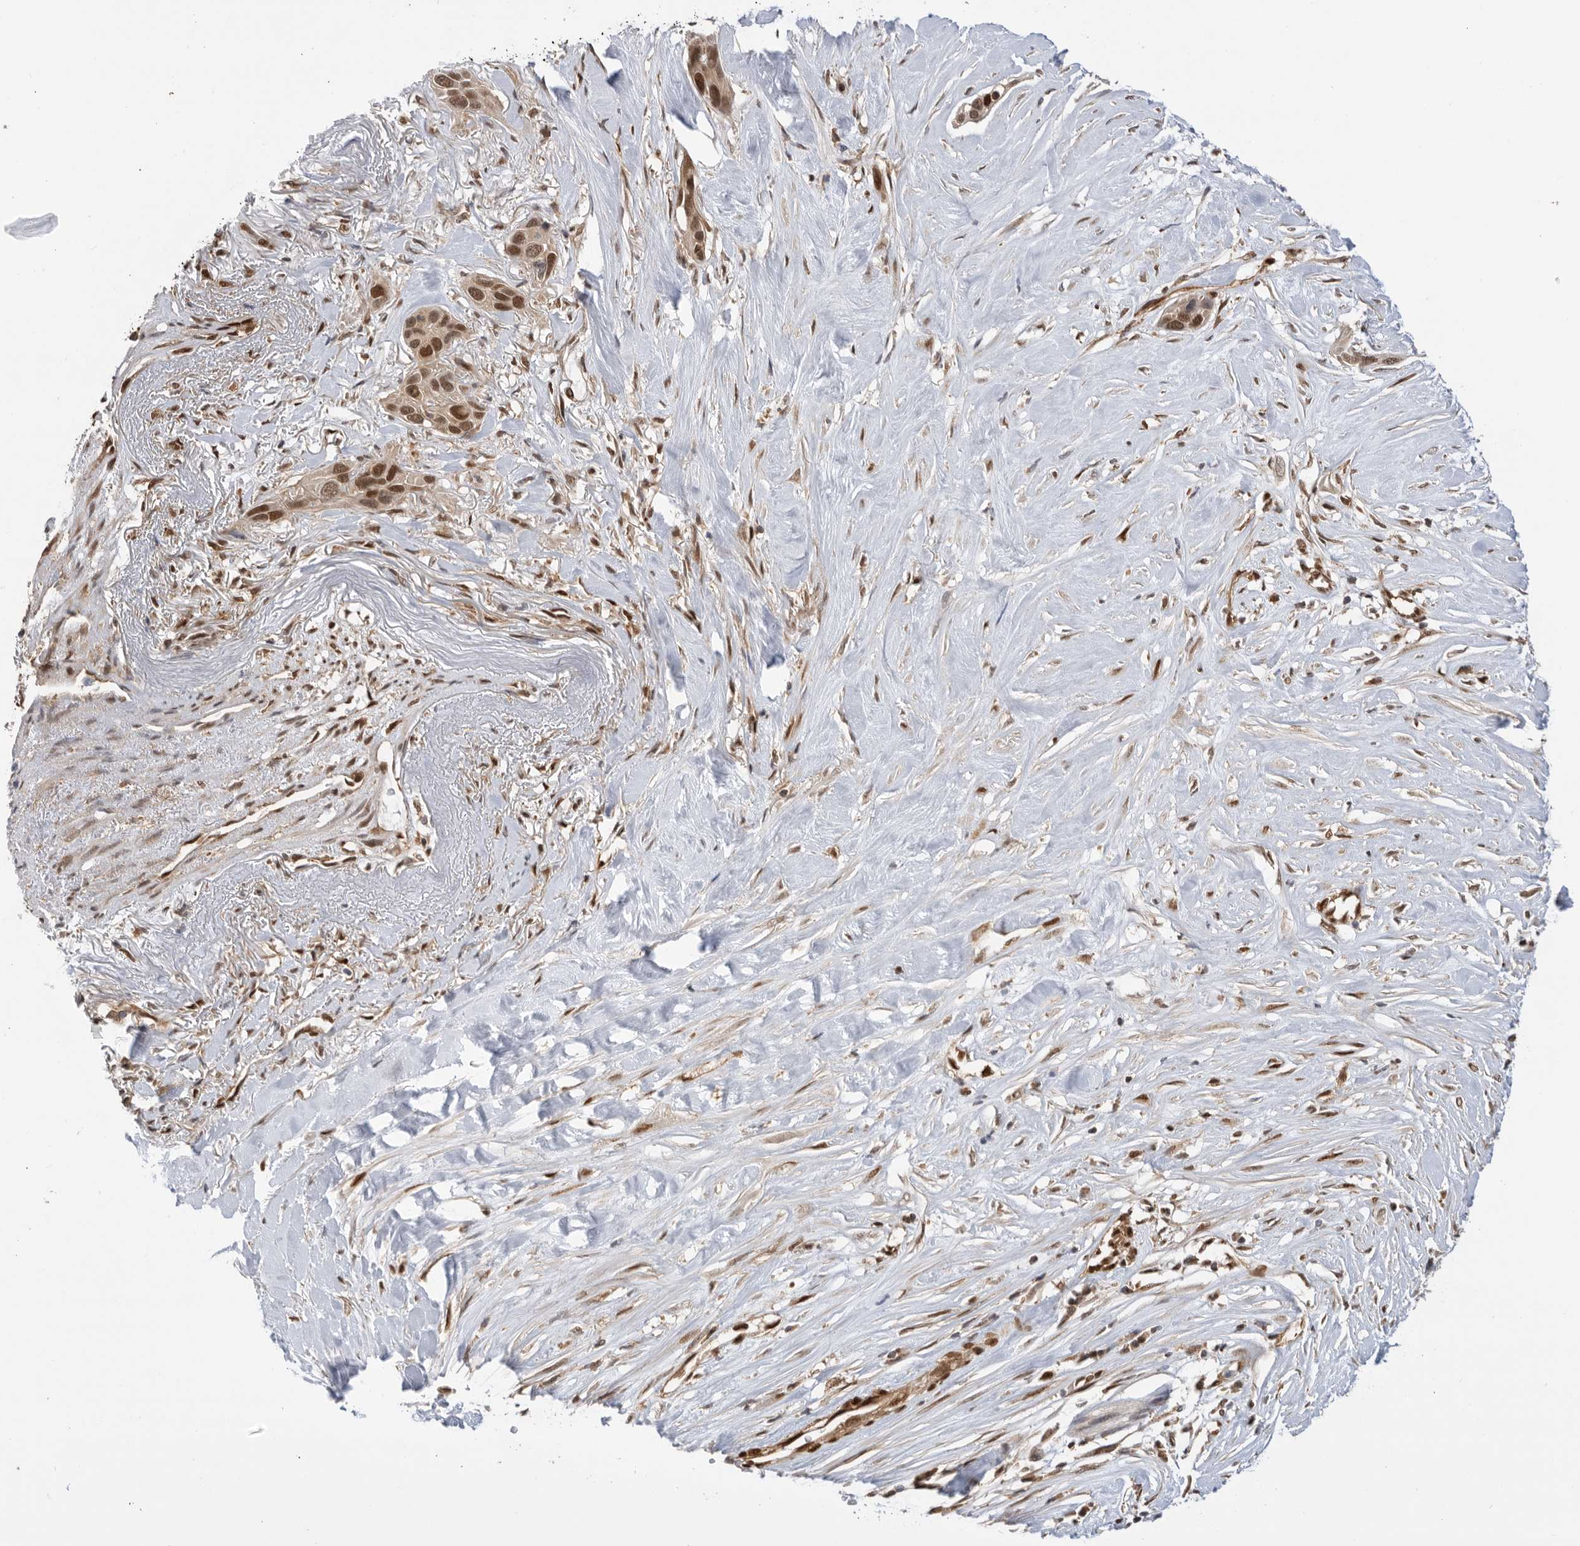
{"staining": {"intensity": "strong", "quantity": ">75%", "location": "nuclear"}, "tissue": "pancreatic cancer", "cell_type": "Tumor cells", "image_type": "cancer", "snomed": [{"axis": "morphology", "description": "Adenocarcinoma, NOS"}, {"axis": "topography", "description": "Pancreas"}], "caption": "A micrograph showing strong nuclear staining in approximately >75% of tumor cells in pancreatic cancer (adenocarcinoma), as visualized by brown immunohistochemical staining.", "gene": "DCAF8", "patient": {"sex": "female", "age": 60}}